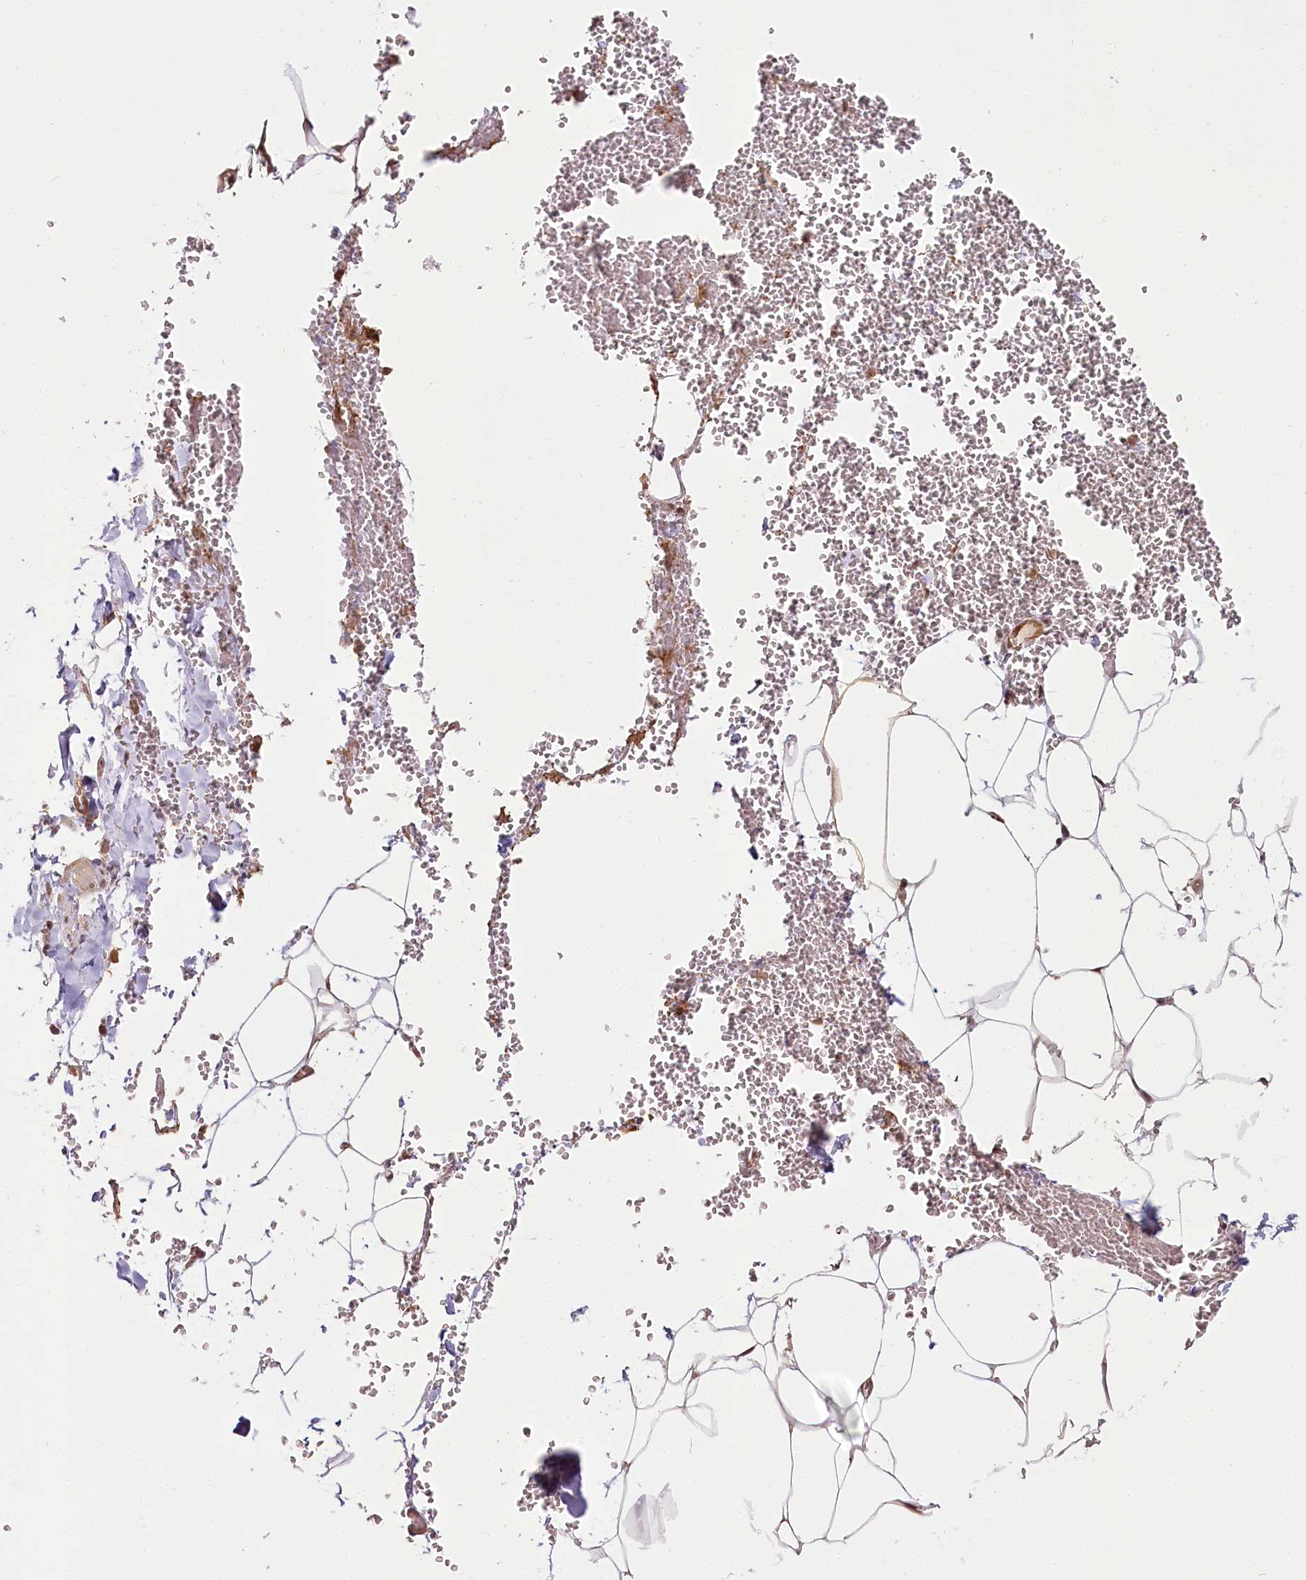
{"staining": {"intensity": "moderate", "quantity": ">75%", "location": "cytoplasmic/membranous"}, "tissue": "adipose tissue", "cell_type": "Adipocytes", "image_type": "normal", "snomed": [{"axis": "morphology", "description": "Normal tissue, NOS"}, {"axis": "topography", "description": "Gallbladder"}, {"axis": "topography", "description": "Peripheral nerve tissue"}], "caption": "An IHC image of benign tissue is shown. Protein staining in brown labels moderate cytoplasmic/membranous positivity in adipose tissue within adipocytes. Using DAB (brown) and hematoxylin (blue) stains, captured at high magnification using brightfield microscopy.", "gene": "R3HDM2", "patient": {"sex": "male", "age": 38}}